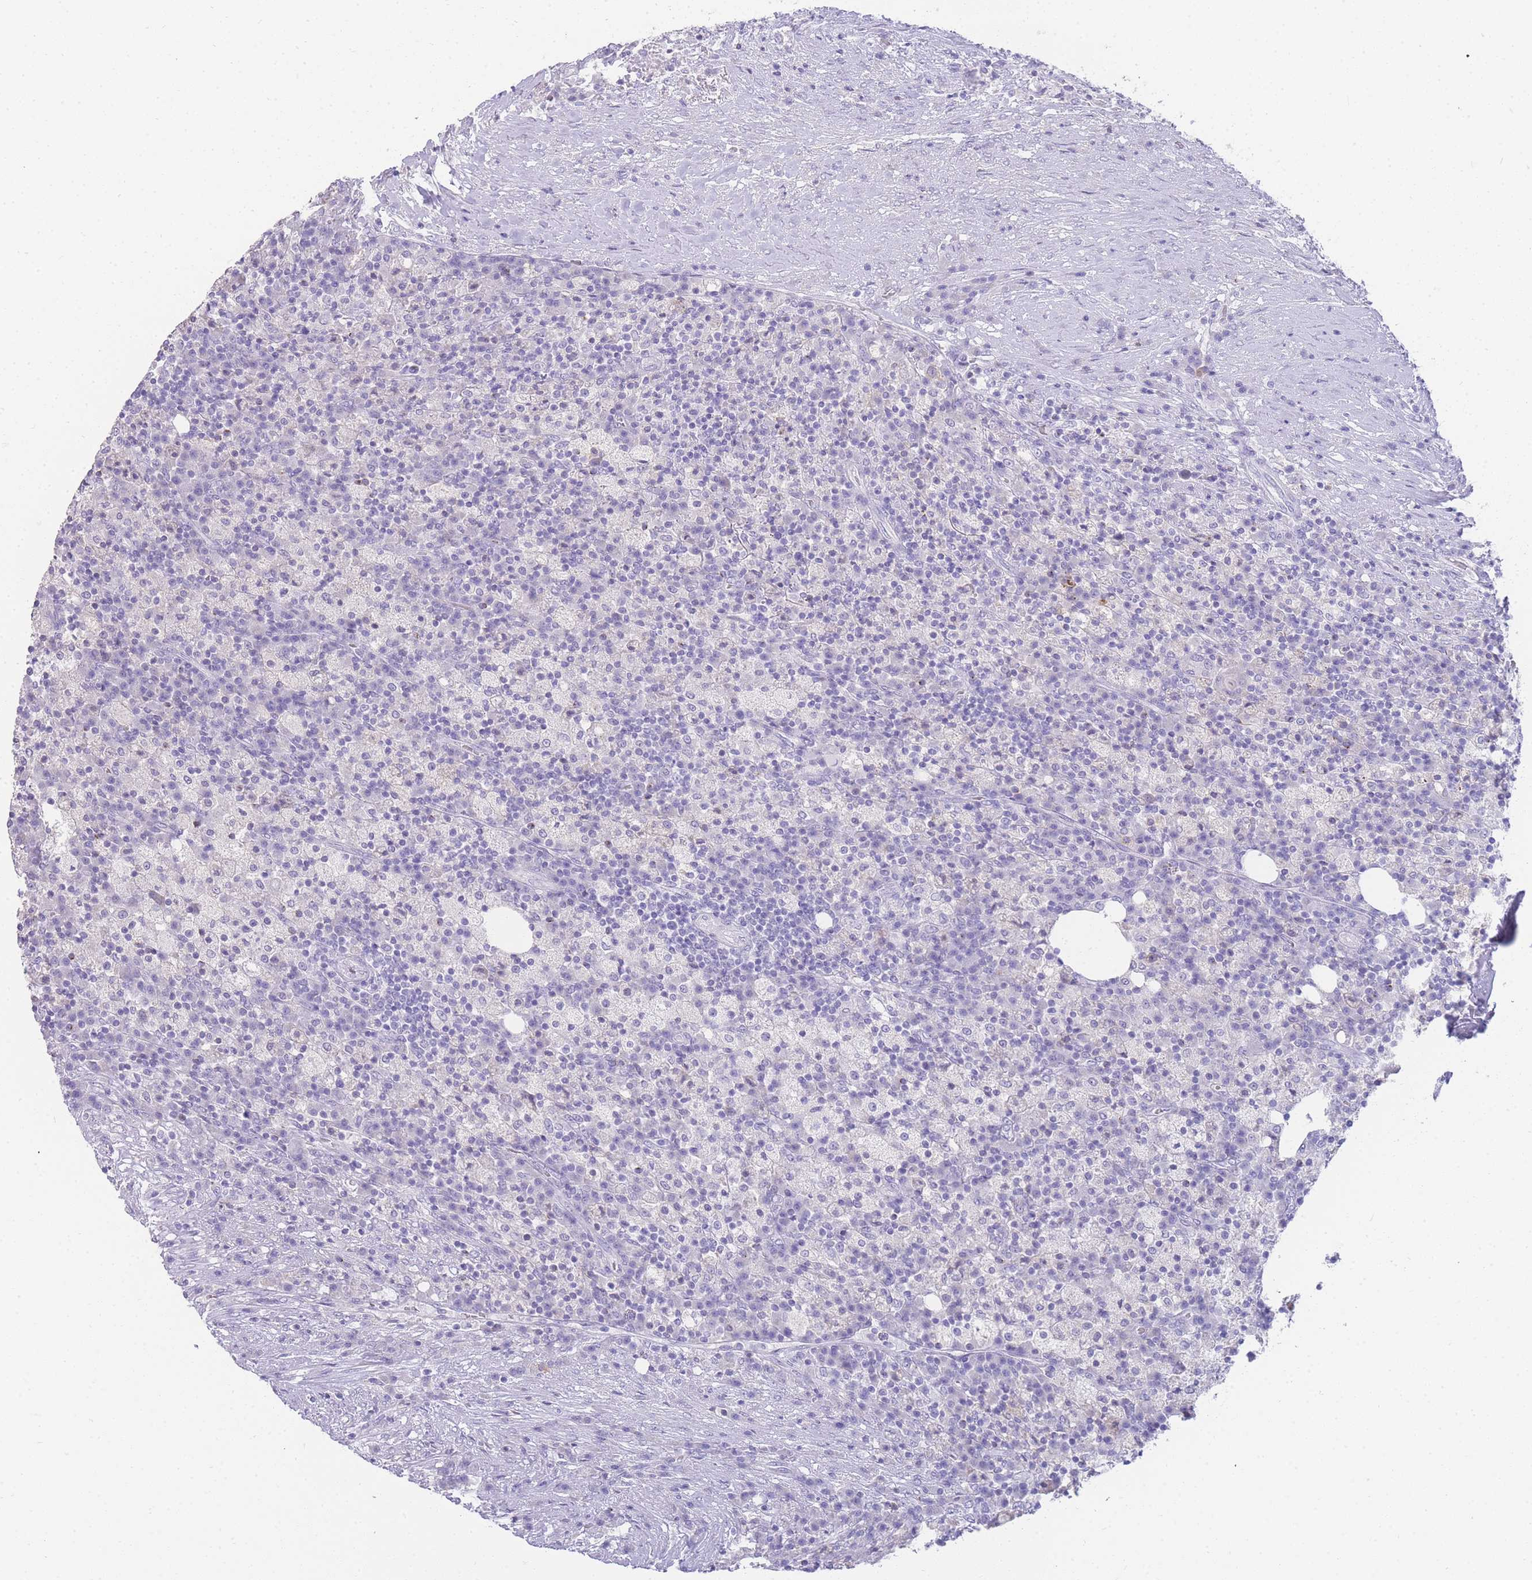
{"staining": {"intensity": "negative", "quantity": "none", "location": "none"}, "tissue": "colorectal cancer", "cell_type": "Tumor cells", "image_type": "cancer", "snomed": [{"axis": "morphology", "description": "Adenocarcinoma, NOS"}, {"axis": "topography", "description": "Colon"}], "caption": "Tumor cells are negative for brown protein staining in adenocarcinoma (colorectal).", "gene": "DPP4", "patient": {"sex": "male", "age": 83}}